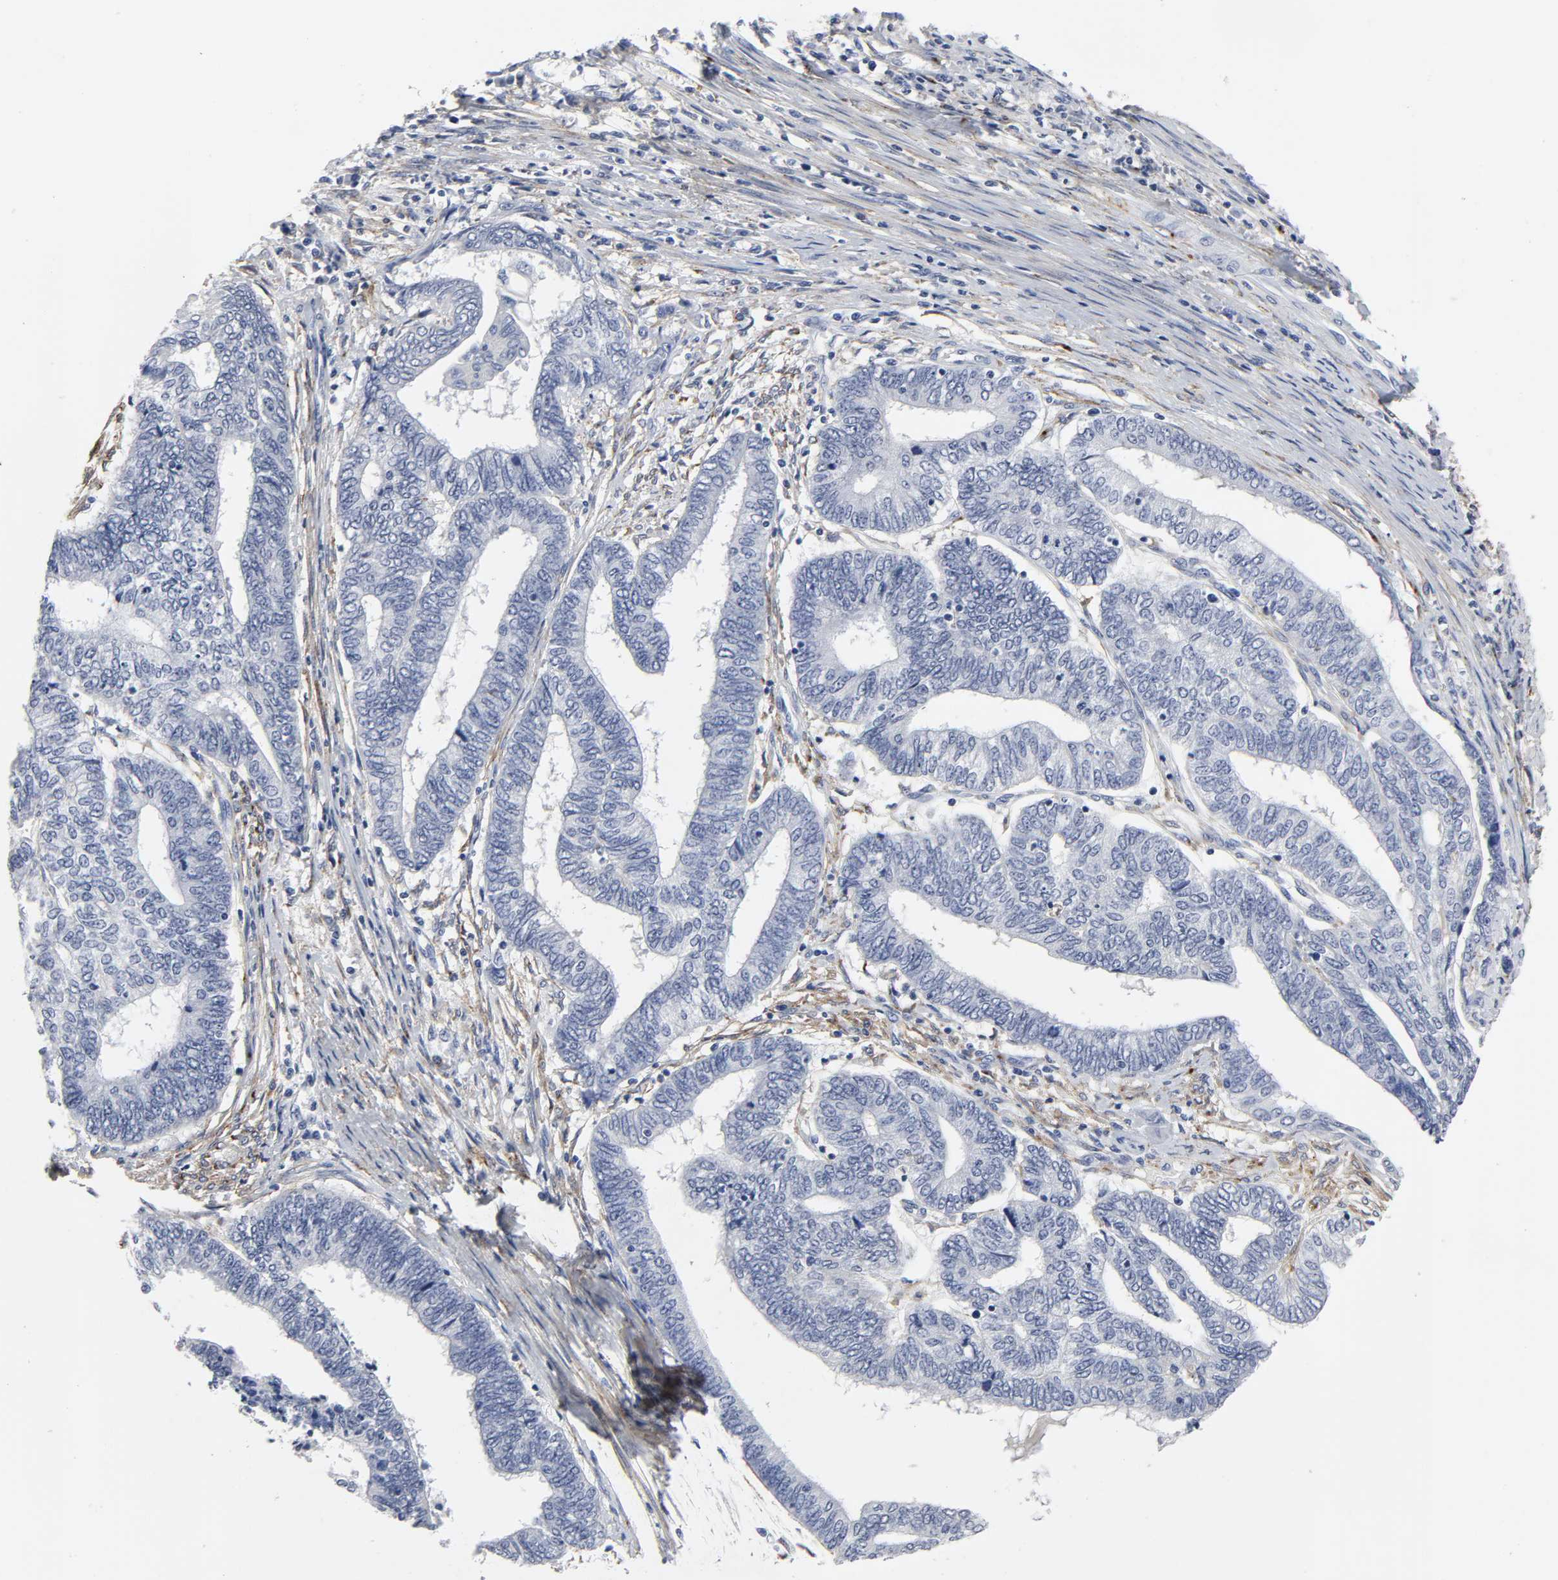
{"staining": {"intensity": "negative", "quantity": "none", "location": "none"}, "tissue": "endometrial cancer", "cell_type": "Tumor cells", "image_type": "cancer", "snomed": [{"axis": "morphology", "description": "Adenocarcinoma, NOS"}, {"axis": "topography", "description": "Uterus"}, {"axis": "topography", "description": "Endometrium"}], "caption": "The image shows no staining of tumor cells in endometrial cancer.", "gene": "LRP1", "patient": {"sex": "female", "age": 70}}